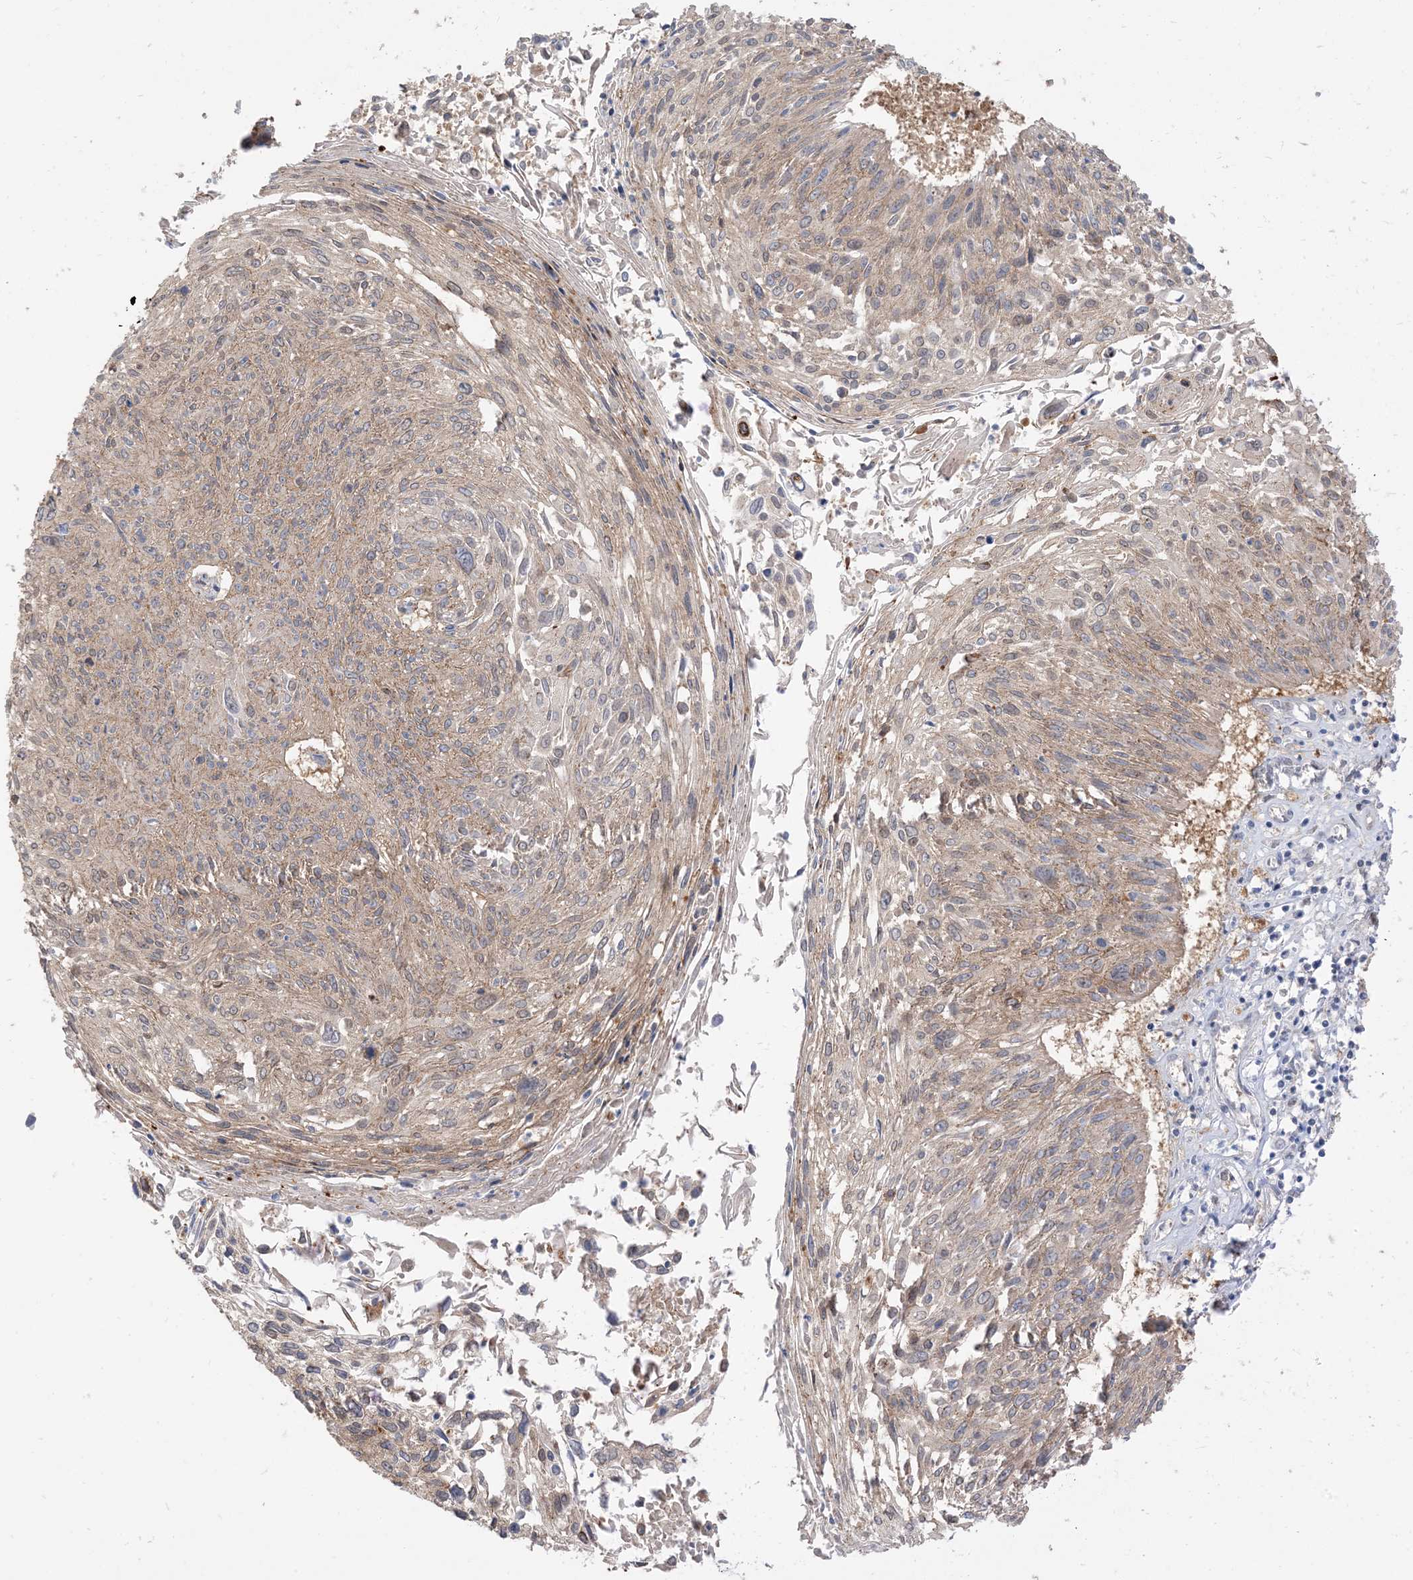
{"staining": {"intensity": "weak", "quantity": "<25%", "location": "cytoplasmic/membranous"}, "tissue": "cervical cancer", "cell_type": "Tumor cells", "image_type": "cancer", "snomed": [{"axis": "morphology", "description": "Squamous cell carcinoma, NOS"}, {"axis": "topography", "description": "Cervix"}], "caption": "Tumor cells show no significant expression in cervical cancer (squamous cell carcinoma).", "gene": "RIN1", "patient": {"sex": "female", "age": 51}}